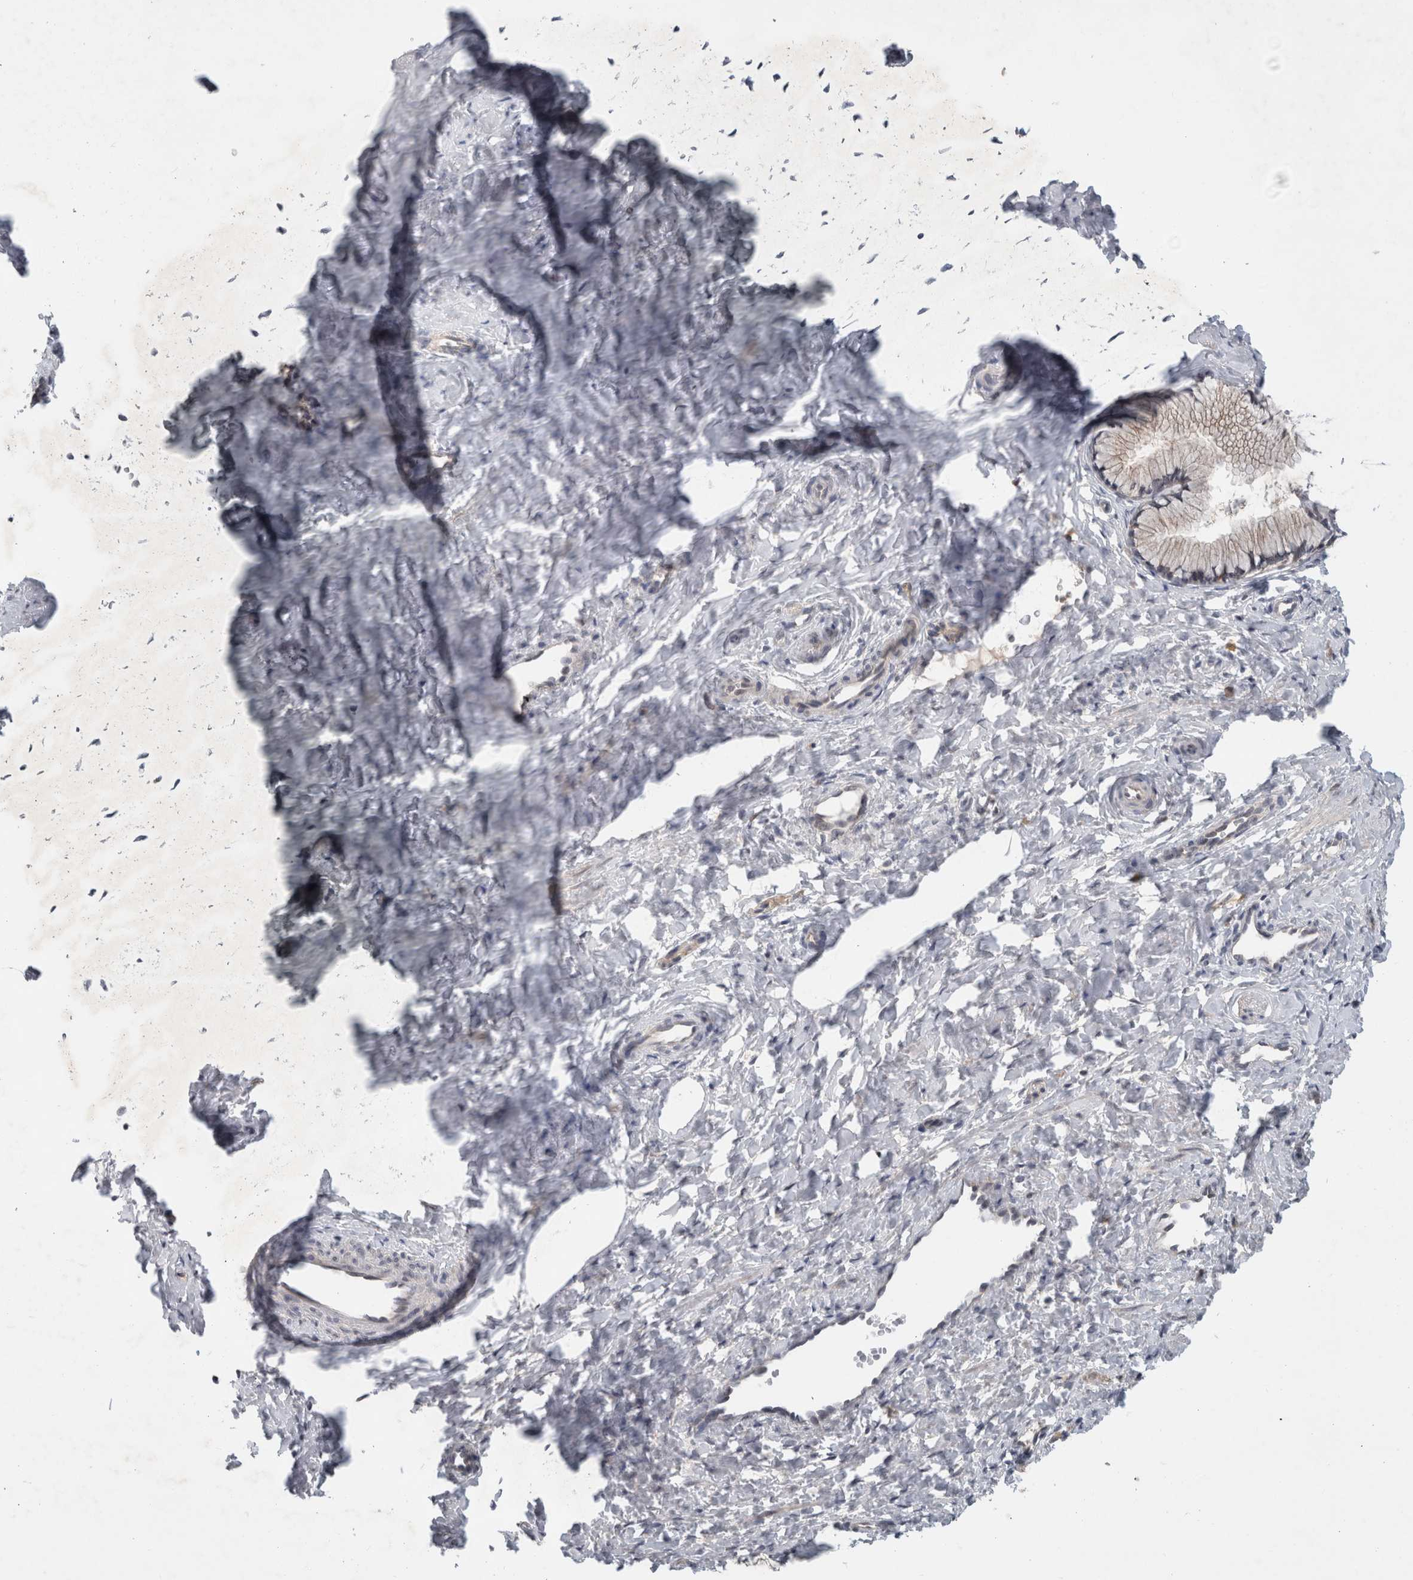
{"staining": {"intensity": "negative", "quantity": "none", "location": "none"}, "tissue": "cervix", "cell_type": "Glandular cells", "image_type": "normal", "snomed": [{"axis": "morphology", "description": "Normal tissue, NOS"}, {"axis": "topography", "description": "Cervix"}], "caption": "The immunohistochemistry micrograph has no significant staining in glandular cells of cervix. (Brightfield microscopy of DAB (3,3'-diaminobenzidine) IHC at high magnification).", "gene": "AASDHPPT", "patient": {"sex": "female", "age": 27}}